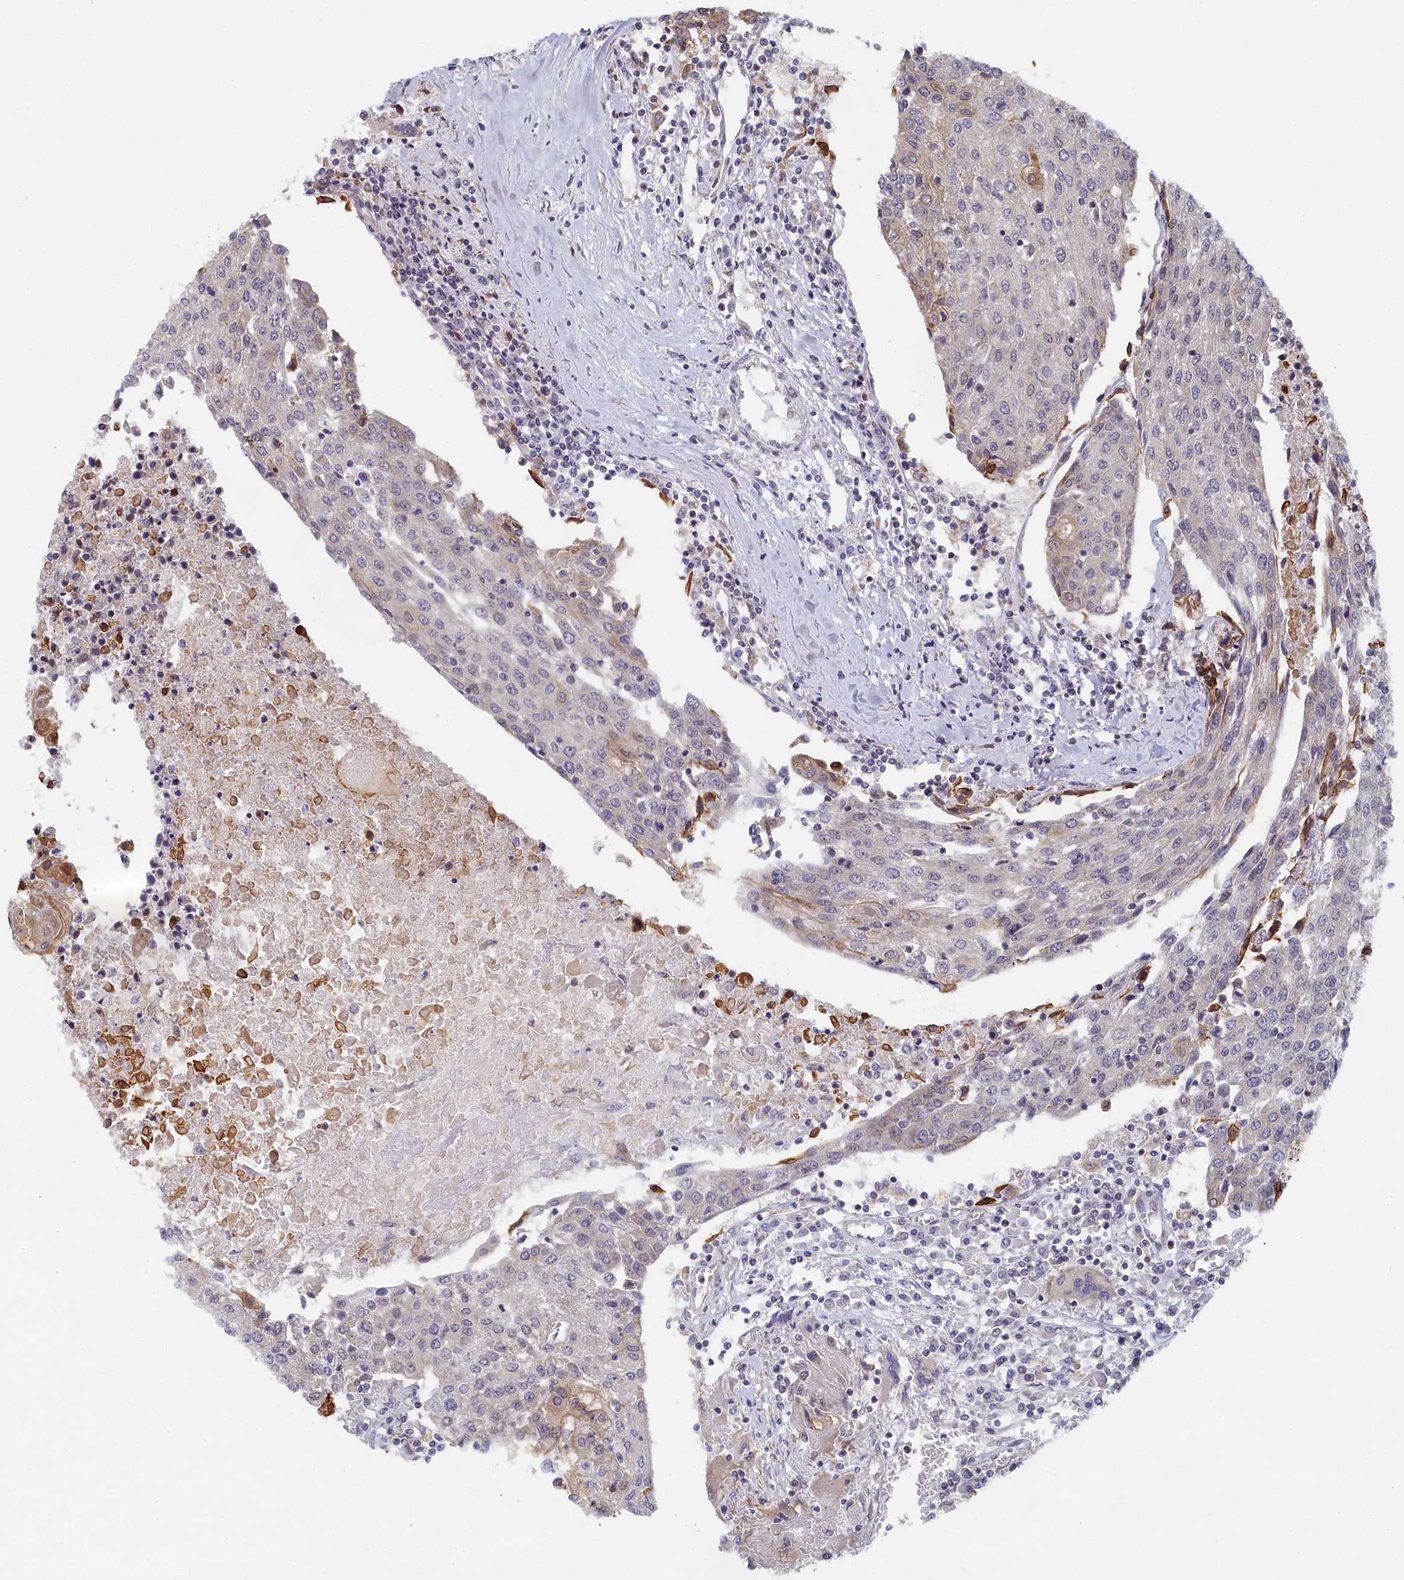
{"staining": {"intensity": "negative", "quantity": "none", "location": "none"}, "tissue": "urothelial cancer", "cell_type": "Tumor cells", "image_type": "cancer", "snomed": [{"axis": "morphology", "description": "Urothelial carcinoma, High grade"}, {"axis": "topography", "description": "Urinary bladder"}], "caption": "The histopathology image exhibits no significant staining in tumor cells of urothelial cancer. (DAB (3,3'-diaminobenzidine) IHC, high magnification).", "gene": "DNAJC17", "patient": {"sex": "female", "age": 85}}